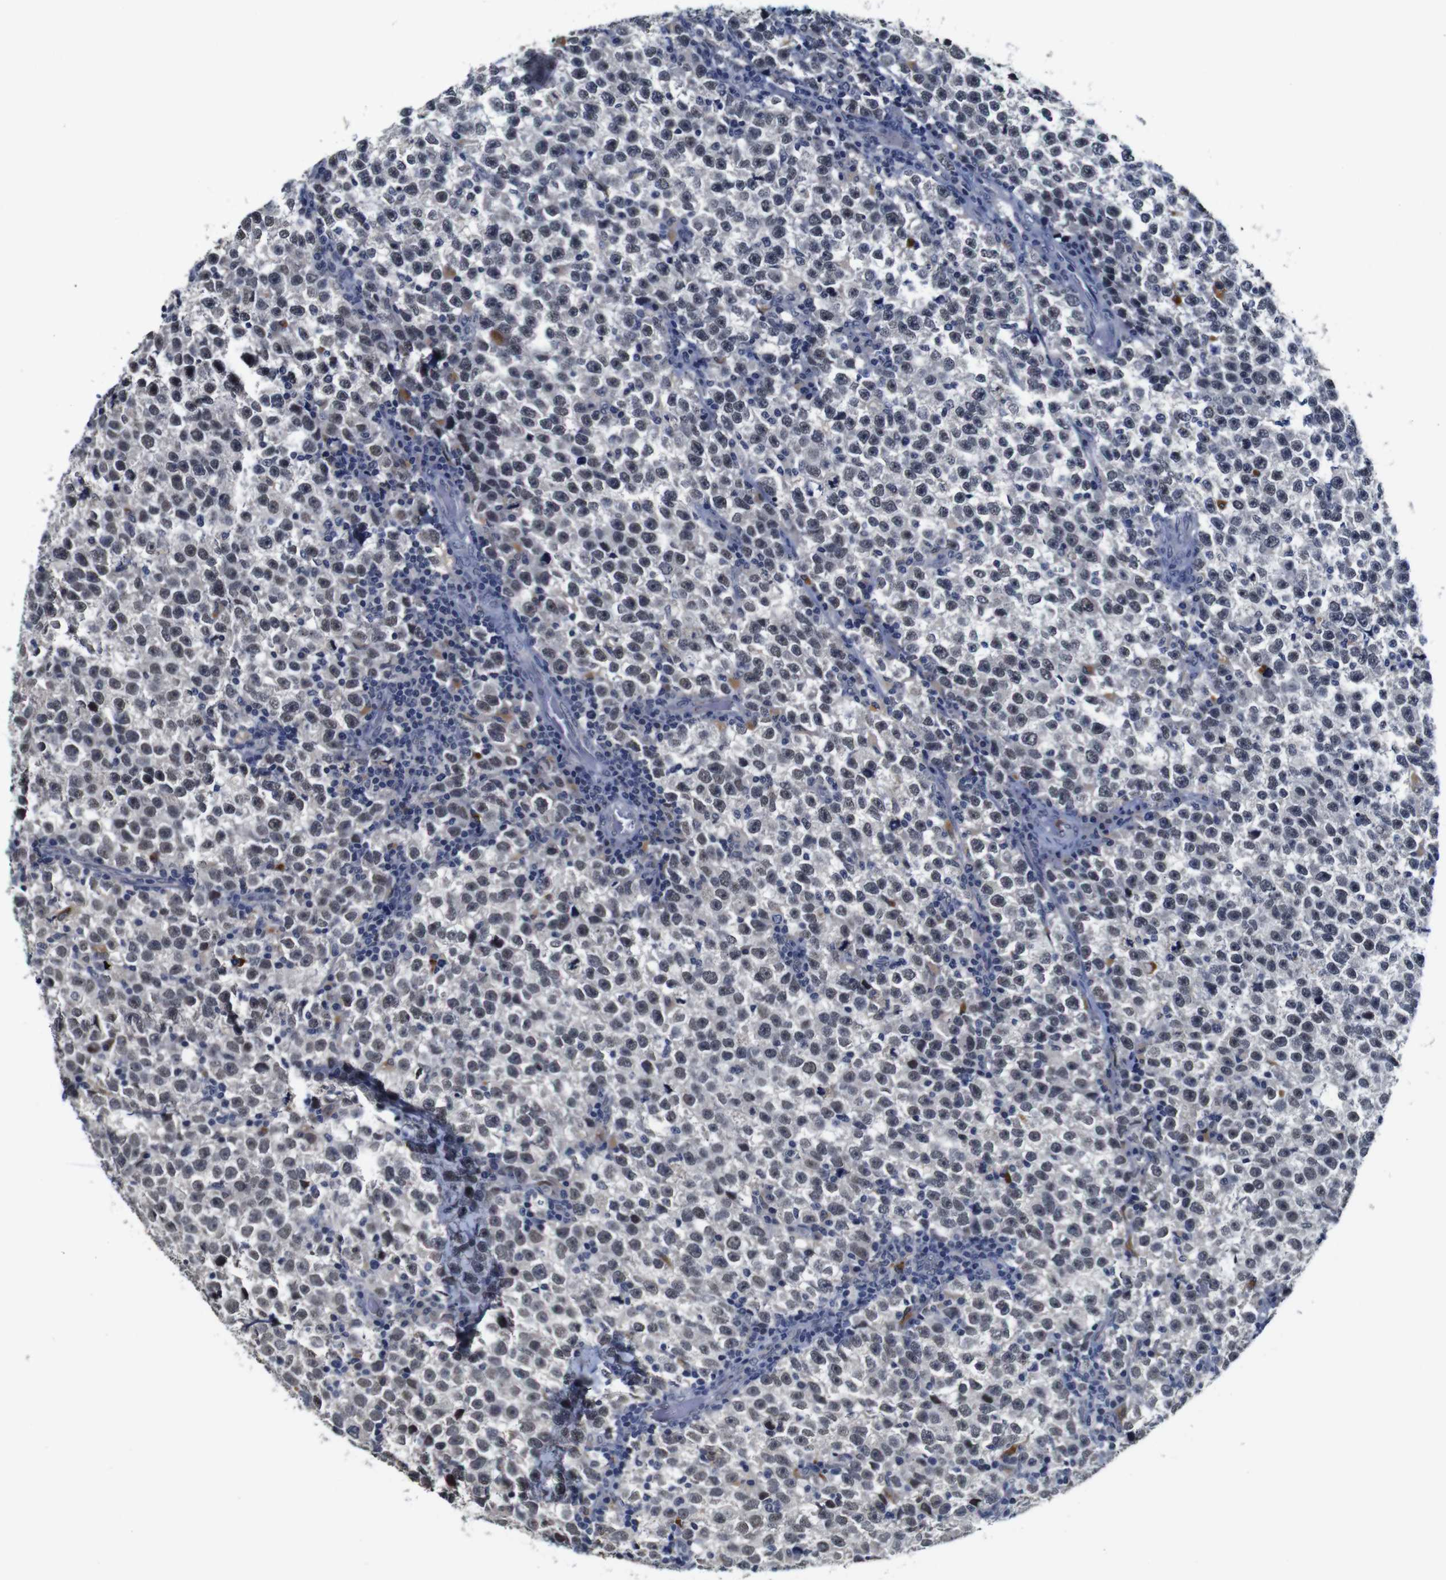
{"staining": {"intensity": "weak", "quantity": ">75%", "location": "nuclear"}, "tissue": "testis cancer", "cell_type": "Tumor cells", "image_type": "cancer", "snomed": [{"axis": "morphology", "description": "Seminoma, NOS"}, {"axis": "topography", "description": "Testis"}], "caption": "Immunohistochemistry (IHC) of testis seminoma exhibits low levels of weak nuclear expression in about >75% of tumor cells.", "gene": "NTRK3", "patient": {"sex": "male", "age": 43}}